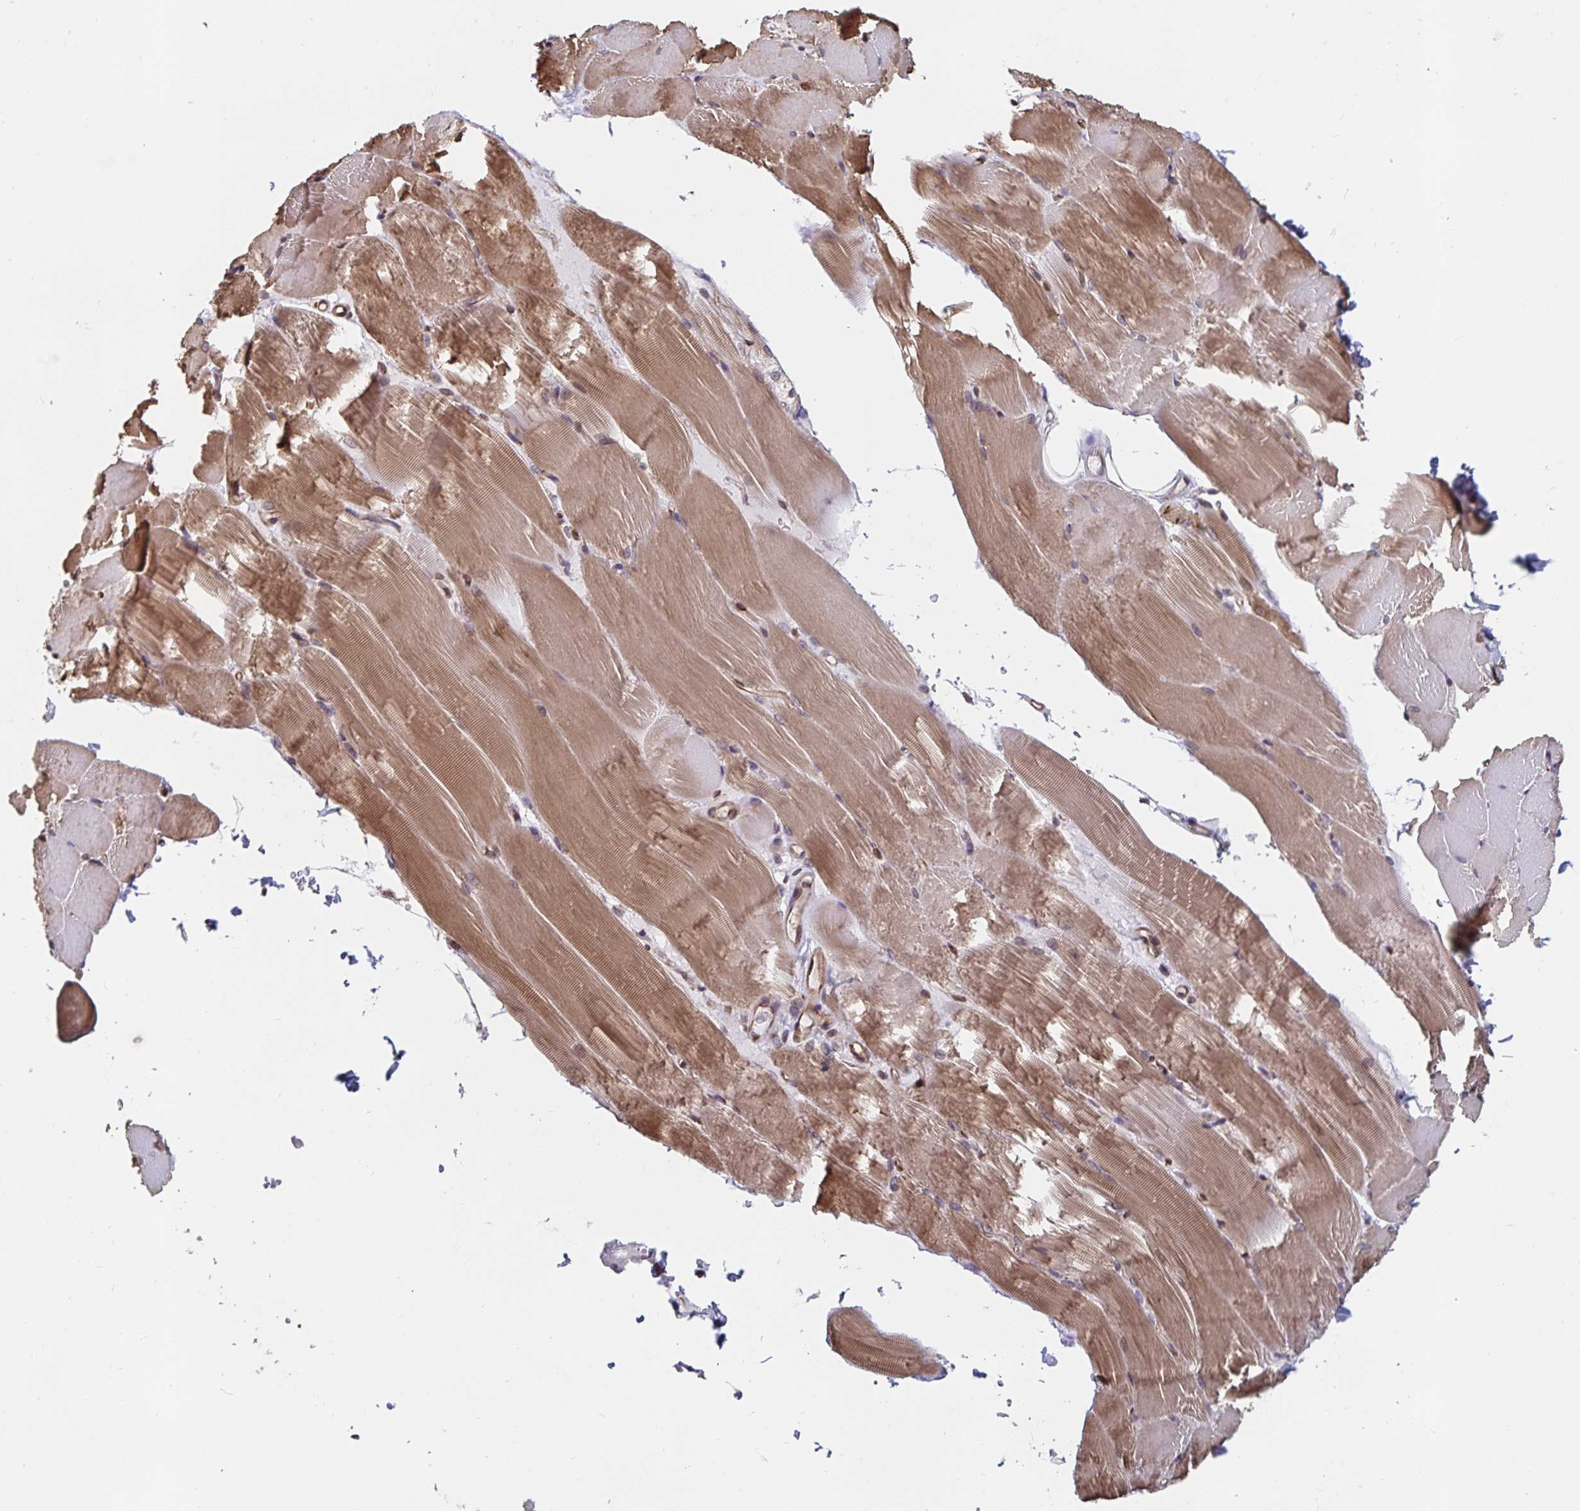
{"staining": {"intensity": "moderate", "quantity": ">75%", "location": "cytoplasmic/membranous"}, "tissue": "skeletal muscle", "cell_type": "Myocytes", "image_type": "normal", "snomed": [{"axis": "morphology", "description": "Normal tissue, NOS"}, {"axis": "topography", "description": "Skeletal muscle"}], "caption": "Myocytes show moderate cytoplasmic/membranous staining in about >75% of cells in unremarkable skeletal muscle. Ihc stains the protein of interest in brown and the nuclei are stained blue.", "gene": "BCAP29", "patient": {"sex": "female", "age": 37}}